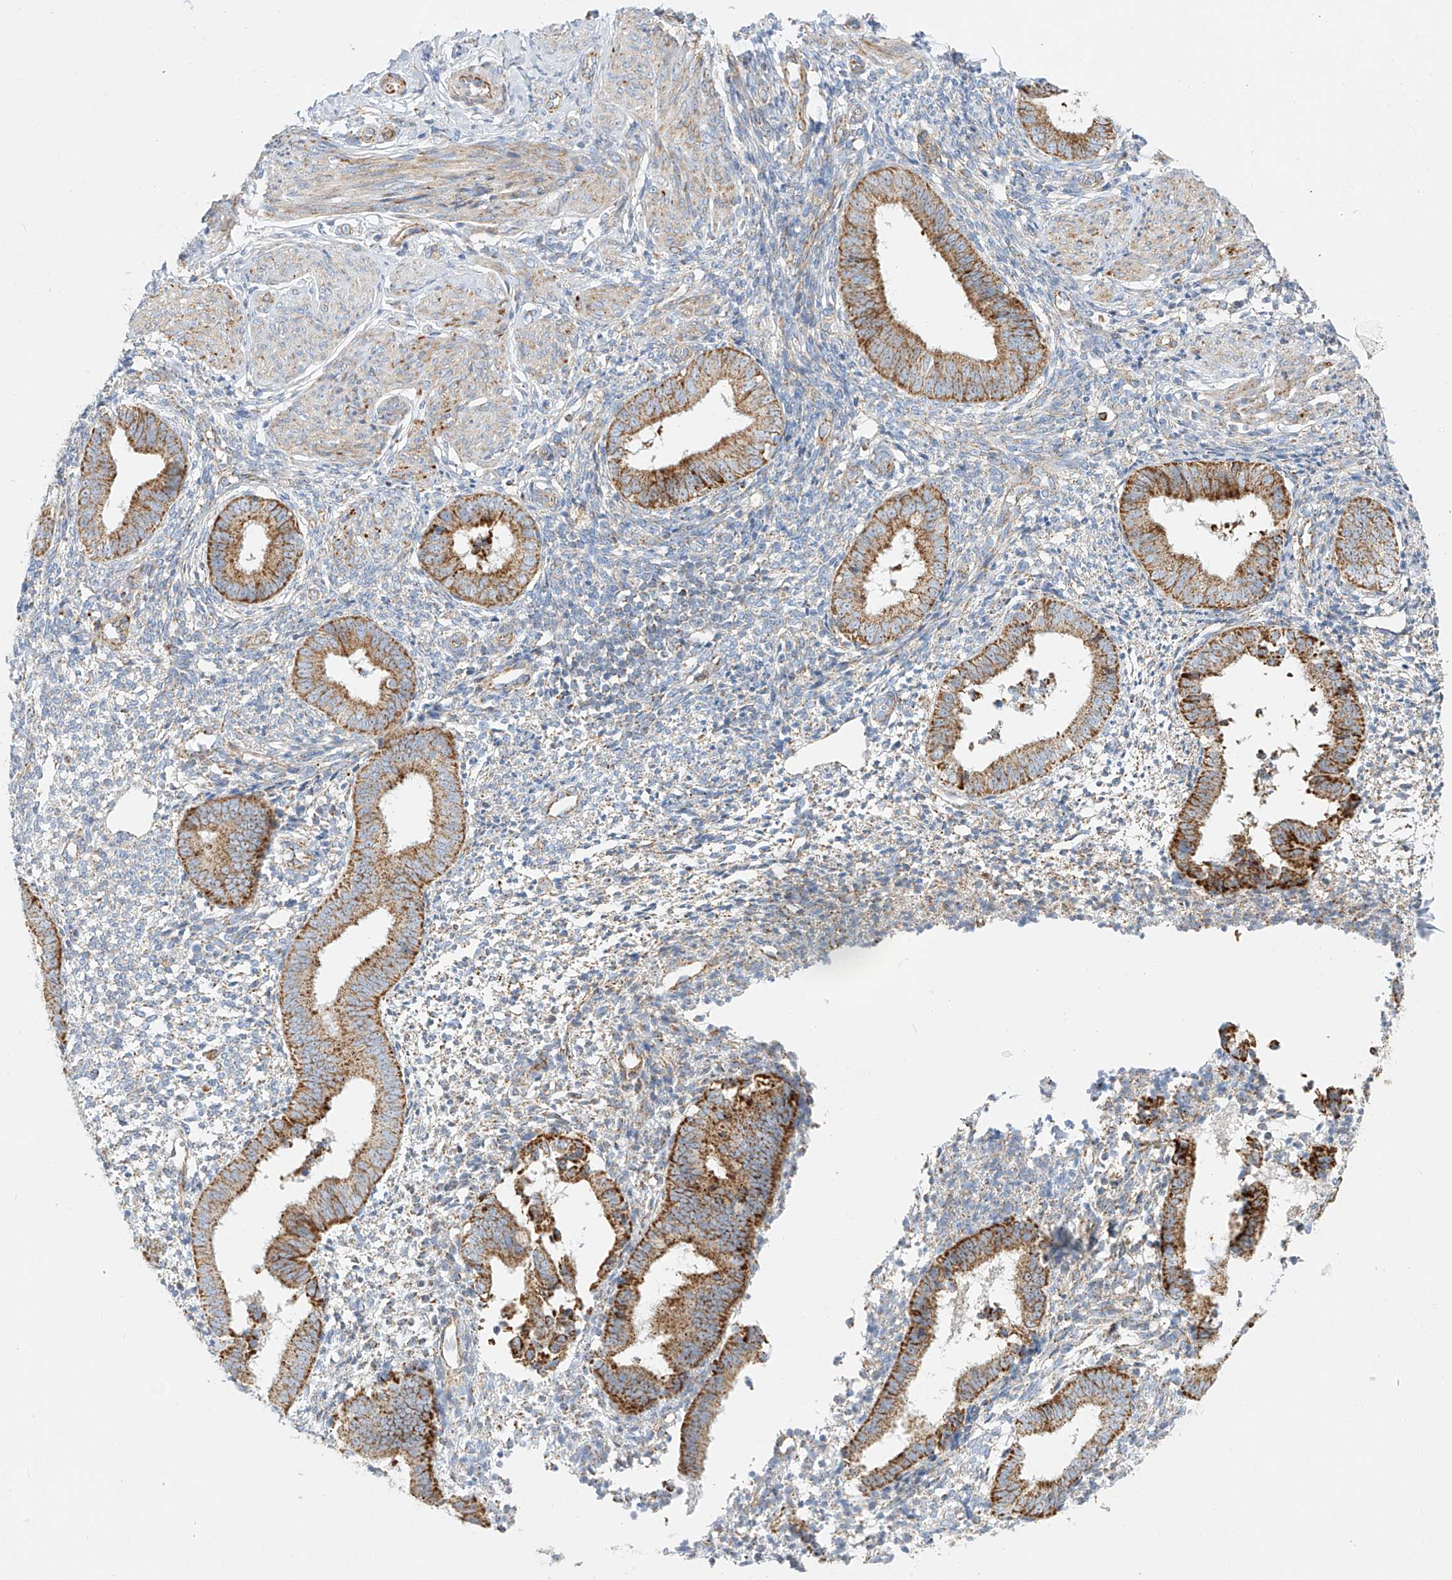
{"staining": {"intensity": "moderate", "quantity": "<25%", "location": "cytoplasmic/membranous"}, "tissue": "endometrium", "cell_type": "Cells in endometrial stroma", "image_type": "normal", "snomed": [{"axis": "morphology", "description": "Normal tissue, NOS"}, {"axis": "topography", "description": "Uterus"}, {"axis": "topography", "description": "Endometrium"}], "caption": "Cells in endometrial stroma reveal moderate cytoplasmic/membranous staining in about <25% of cells in unremarkable endometrium.", "gene": "CST9", "patient": {"sex": "female", "age": 48}}